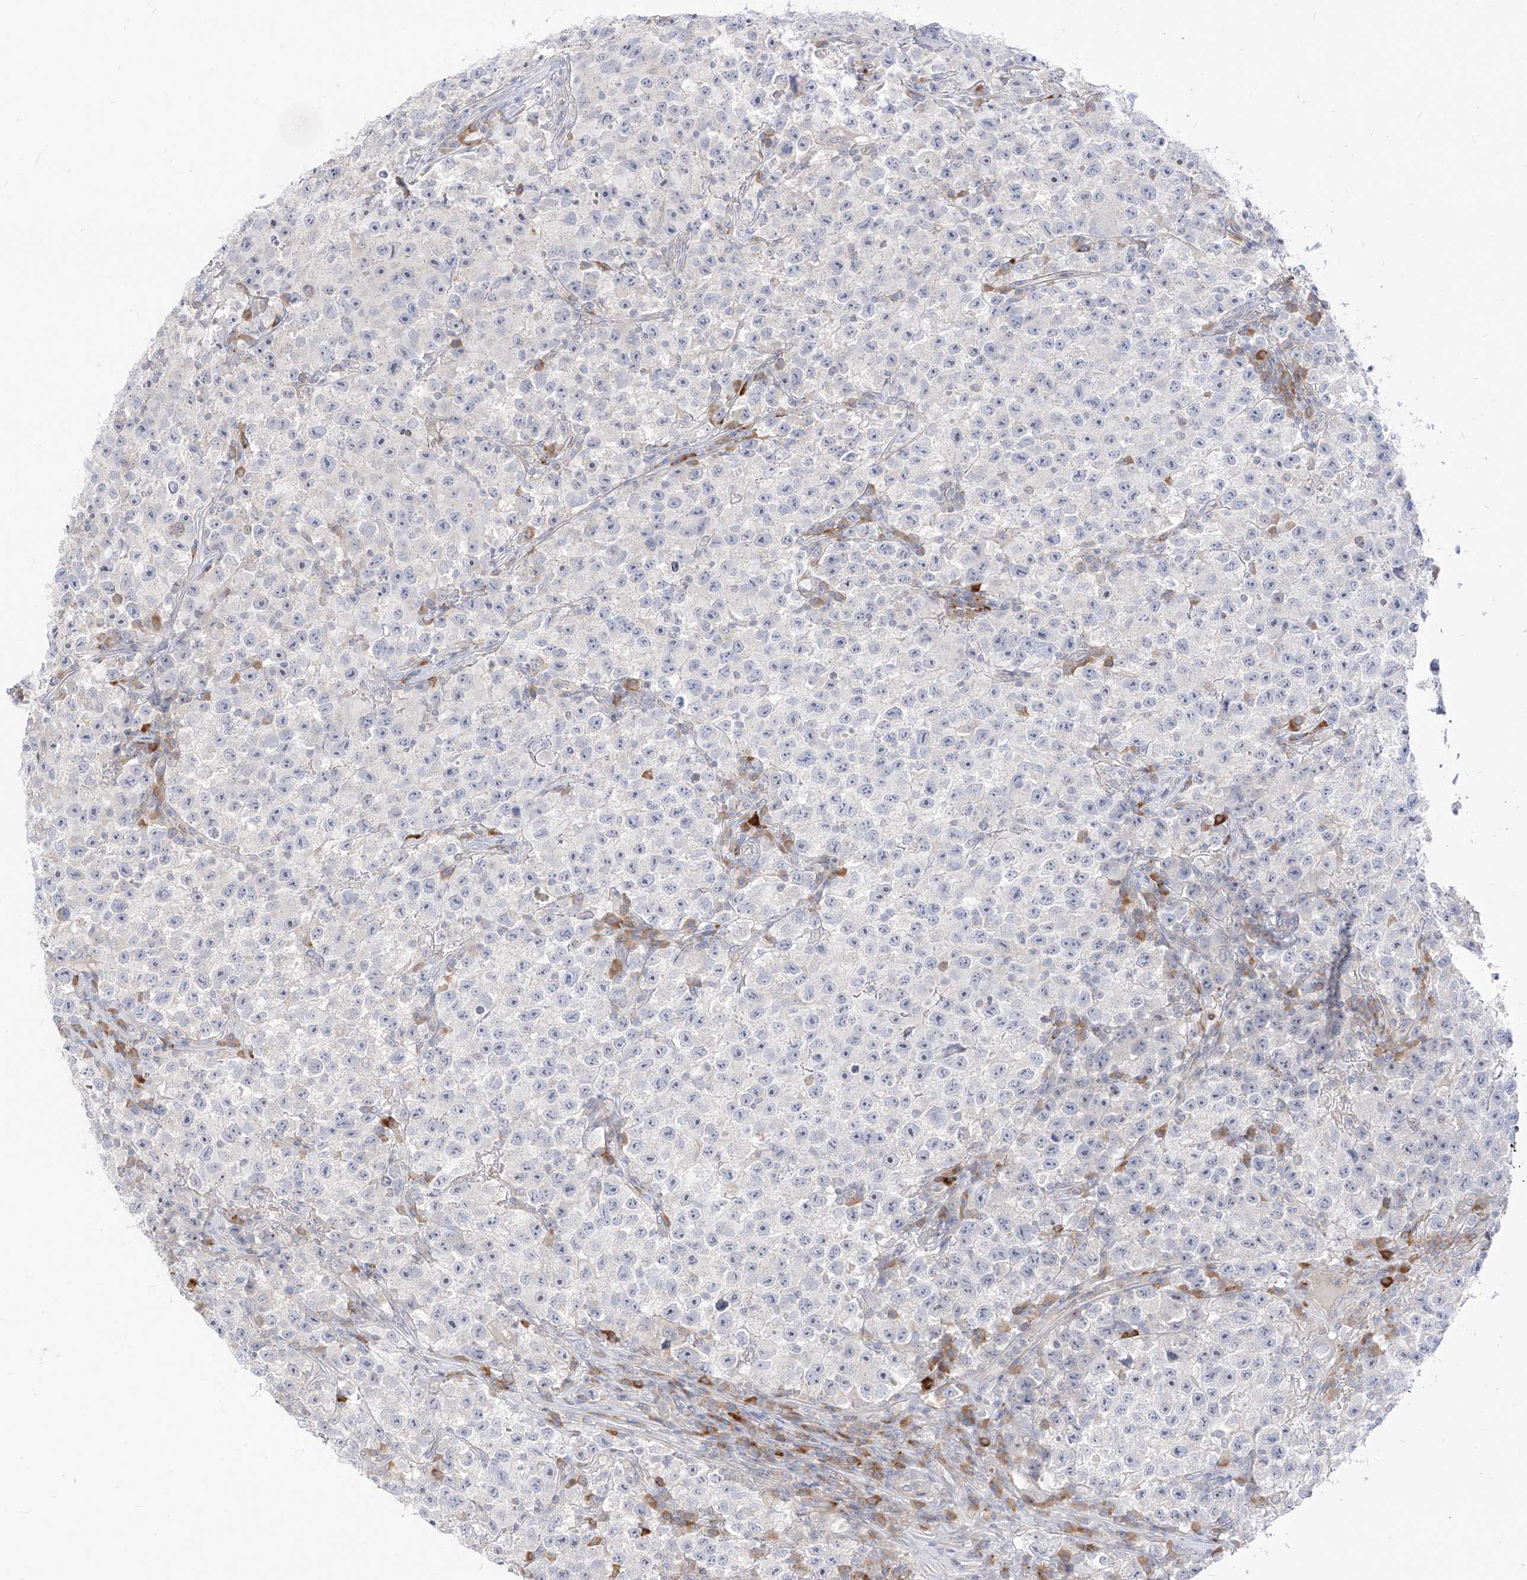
{"staining": {"intensity": "negative", "quantity": "none", "location": "none"}, "tissue": "testis cancer", "cell_type": "Tumor cells", "image_type": "cancer", "snomed": [{"axis": "morphology", "description": "Seminoma, NOS"}, {"axis": "topography", "description": "Testis"}], "caption": "A high-resolution micrograph shows immunohistochemistry (IHC) staining of seminoma (testis), which displays no significant staining in tumor cells.", "gene": "SYTL3", "patient": {"sex": "male", "age": 22}}